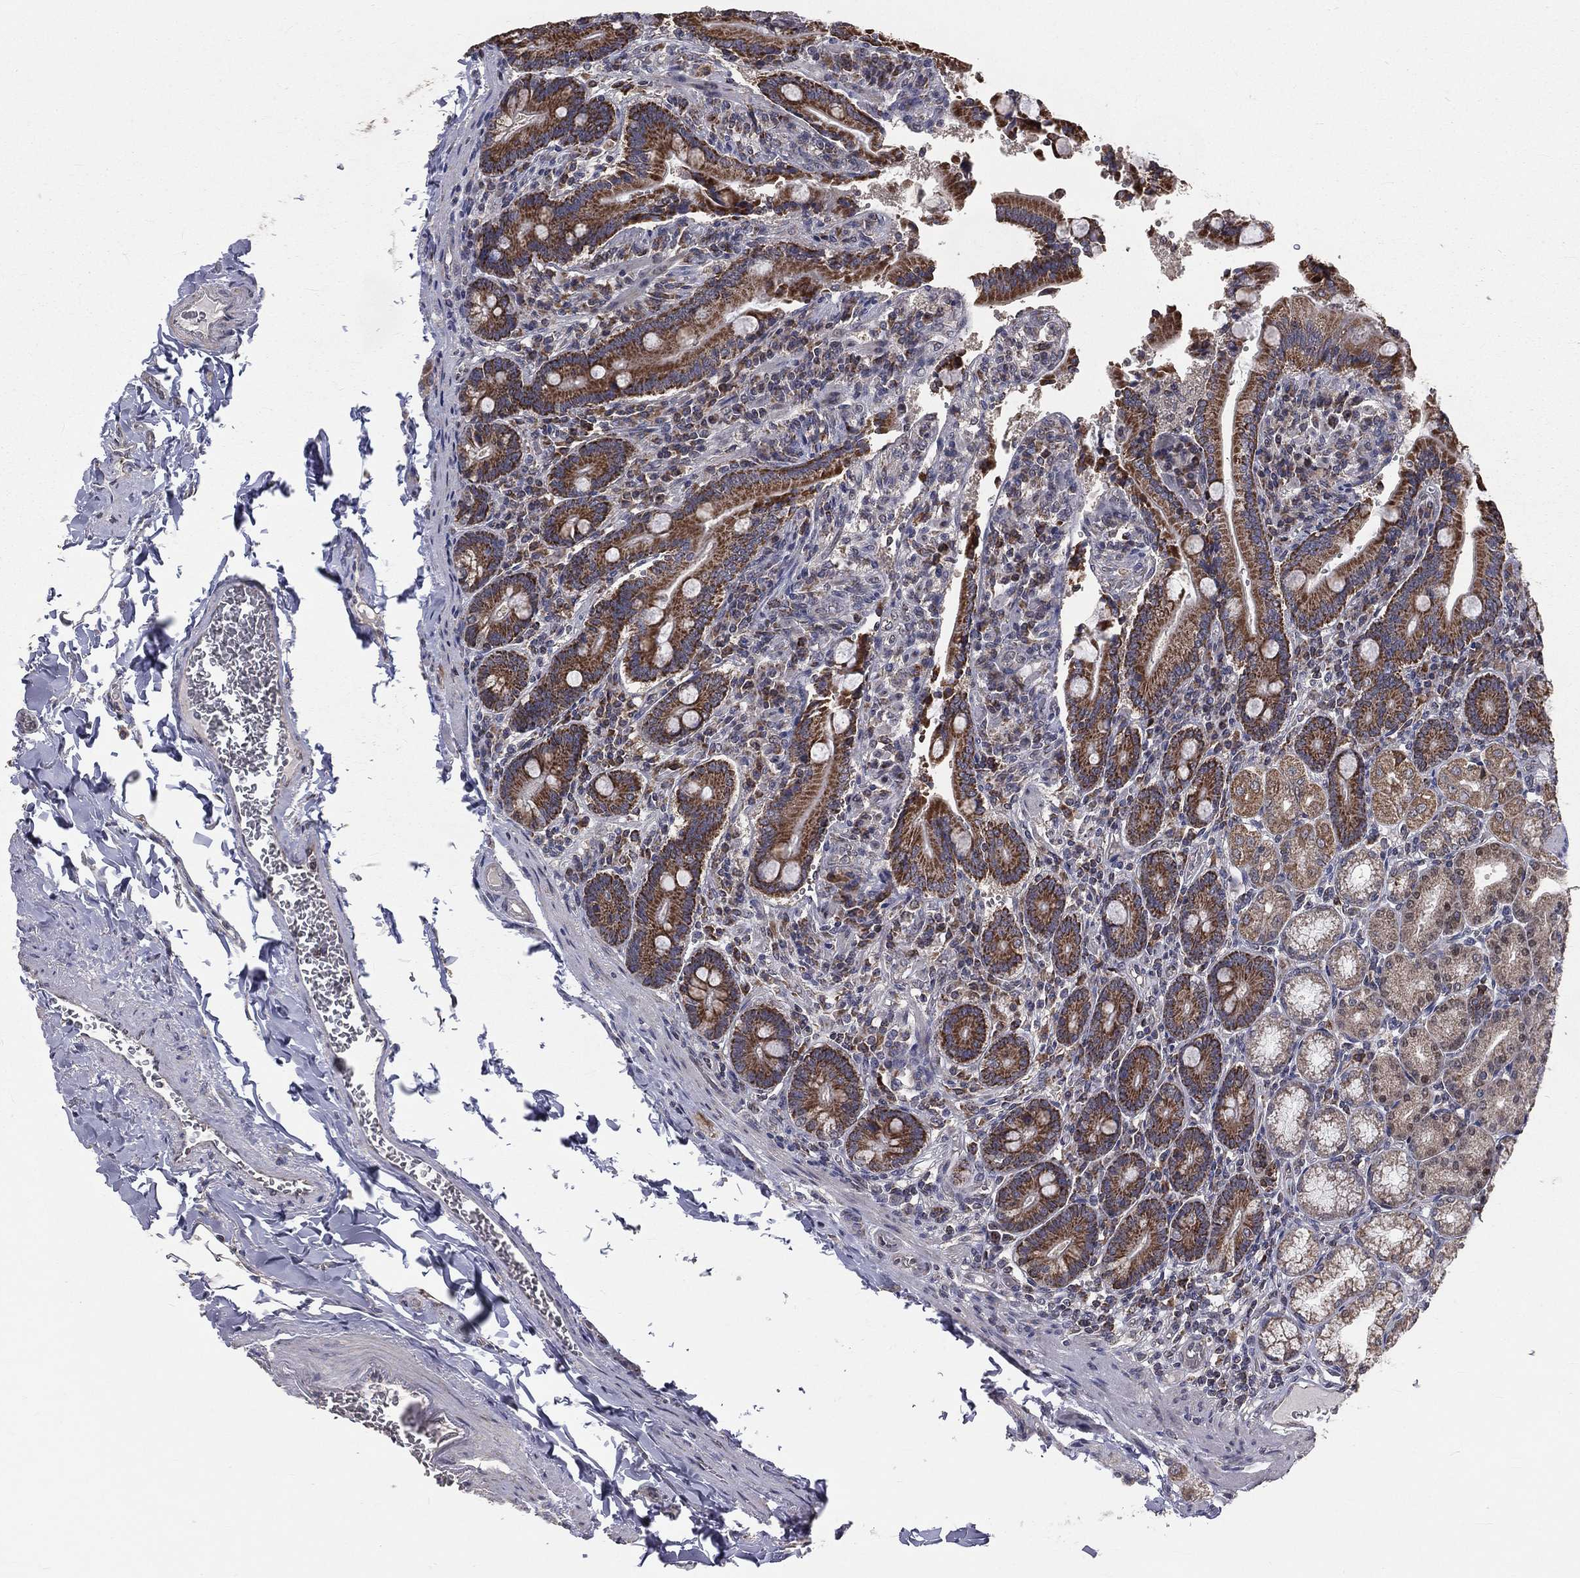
{"staining": {"intensity": "moderate", "quantity": ">75%", "location": "cytoplasmic/membranous"}, "tissue": "duodenum", "cell_type": "Glandular cells", "image_type": "normal", "snomed": [{"axis": "morphology", "description": "Normal tissue, NOS"}, {"axis": "topography", "description": "Duodenum"}], "caption": "Duodenum was stained to show a protein in brown. There is medium levels of moderate cytoplasmic/membranous positivity in approximately >75% of glandular cells.", "gene": "MRPL46", "patient": {"sex": "female", "age": 62}}